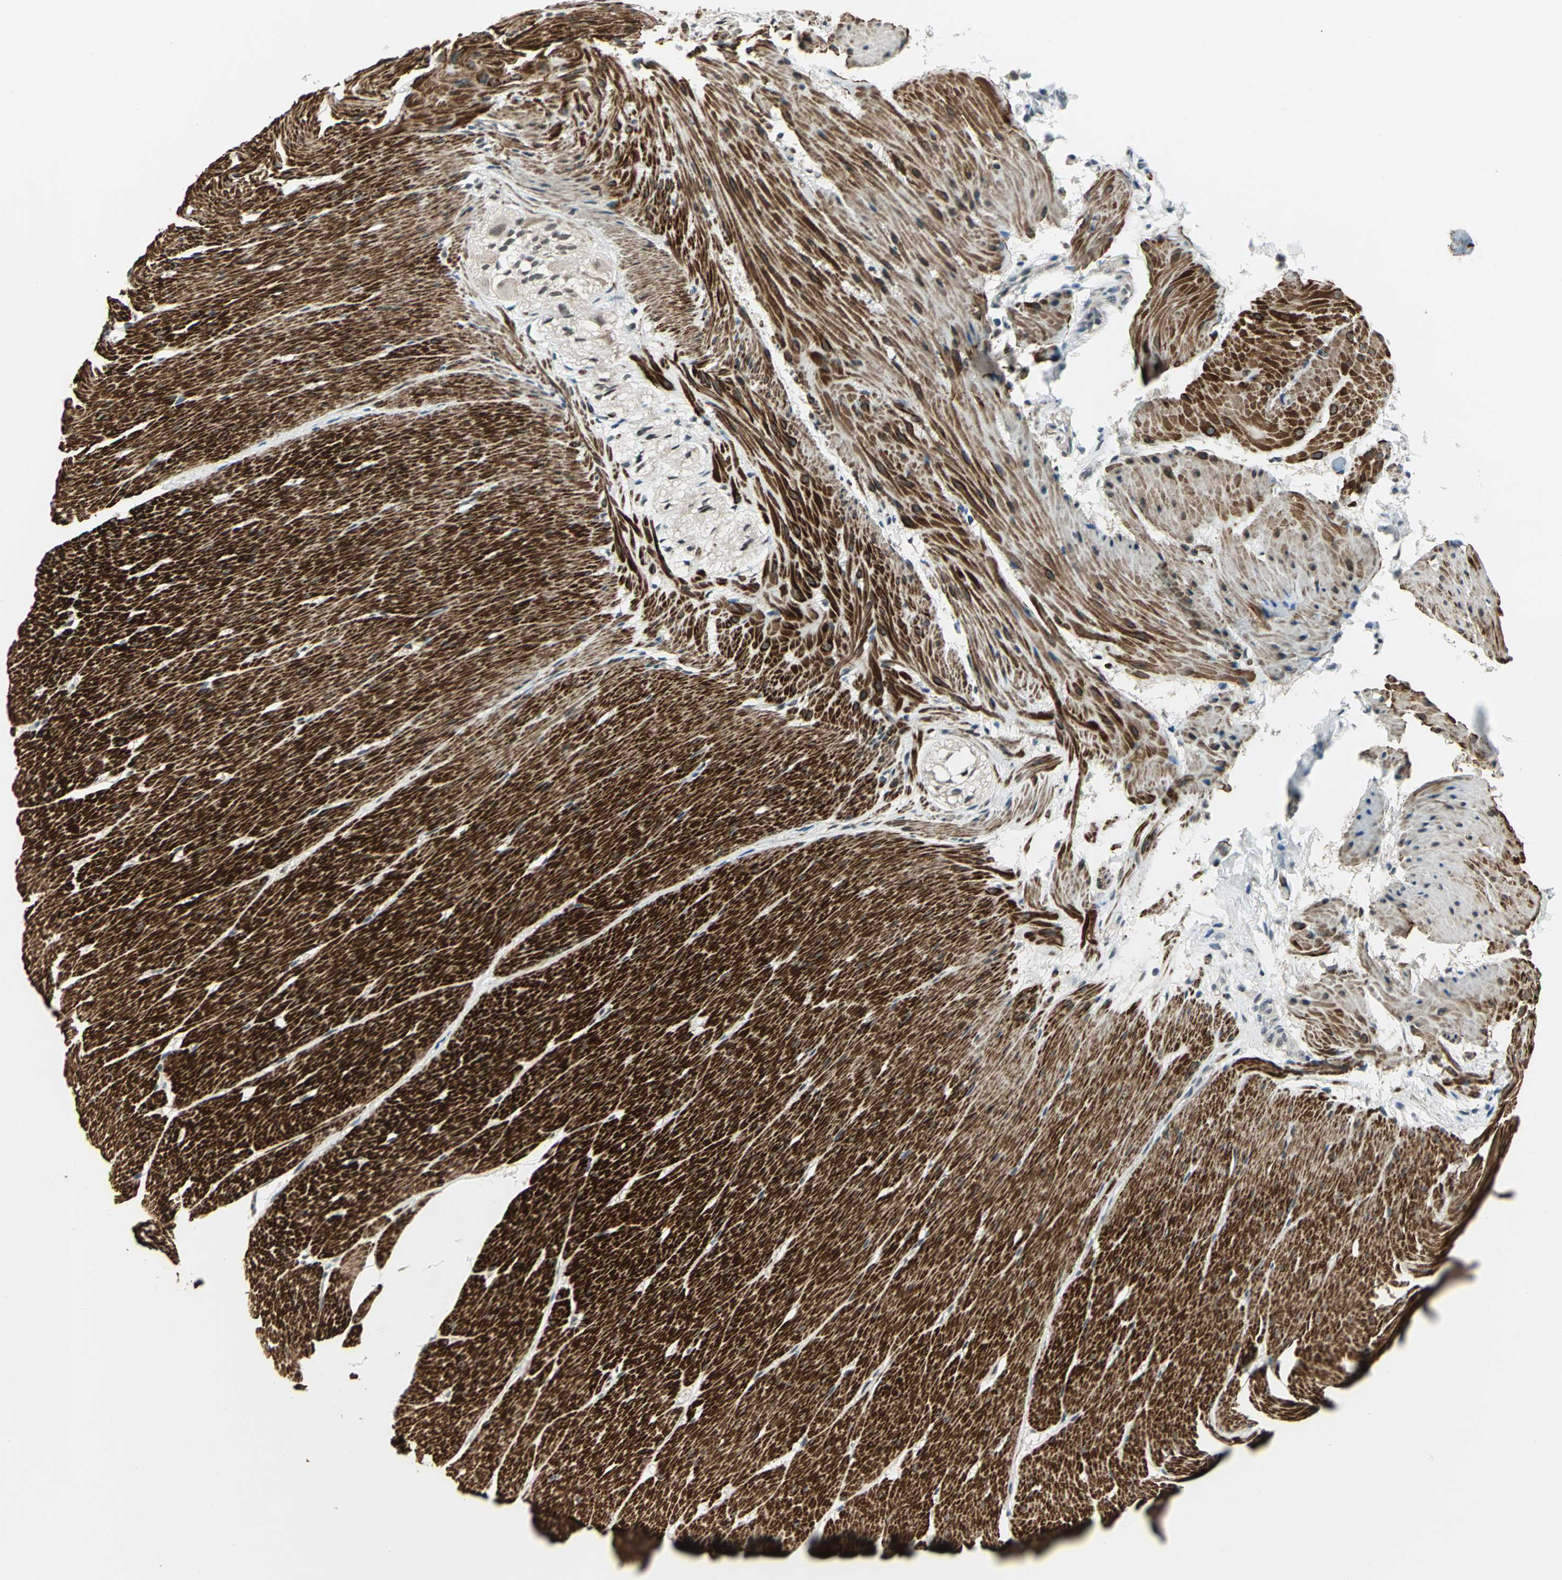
{"staining": {"intensity": "strong", "quantity": ">75%", "location": "cytoplasmic/membranous"}, "tissue": "smooth muscle", "cell_type": "Smooth muscle cells", "image_type": "normal", "snomed": [{"axis": "morphology", "description": "Normal tissue, NOS"}, {"axis": "topography", "description": "Smooth muscle"}, {"axis": "topography", "description": "Colon"}], "caption": "DAB immunohistochemical staining of unremarkable smooth muscle reveals strong cytoplasmic/membranous protein positivity in approximately >75% of smooth muscle cells. The protein is shown in brown color, while the nuclei are stained blue.", "gene": "MTA1", "patient": {"sex": "male", "age": 67}}